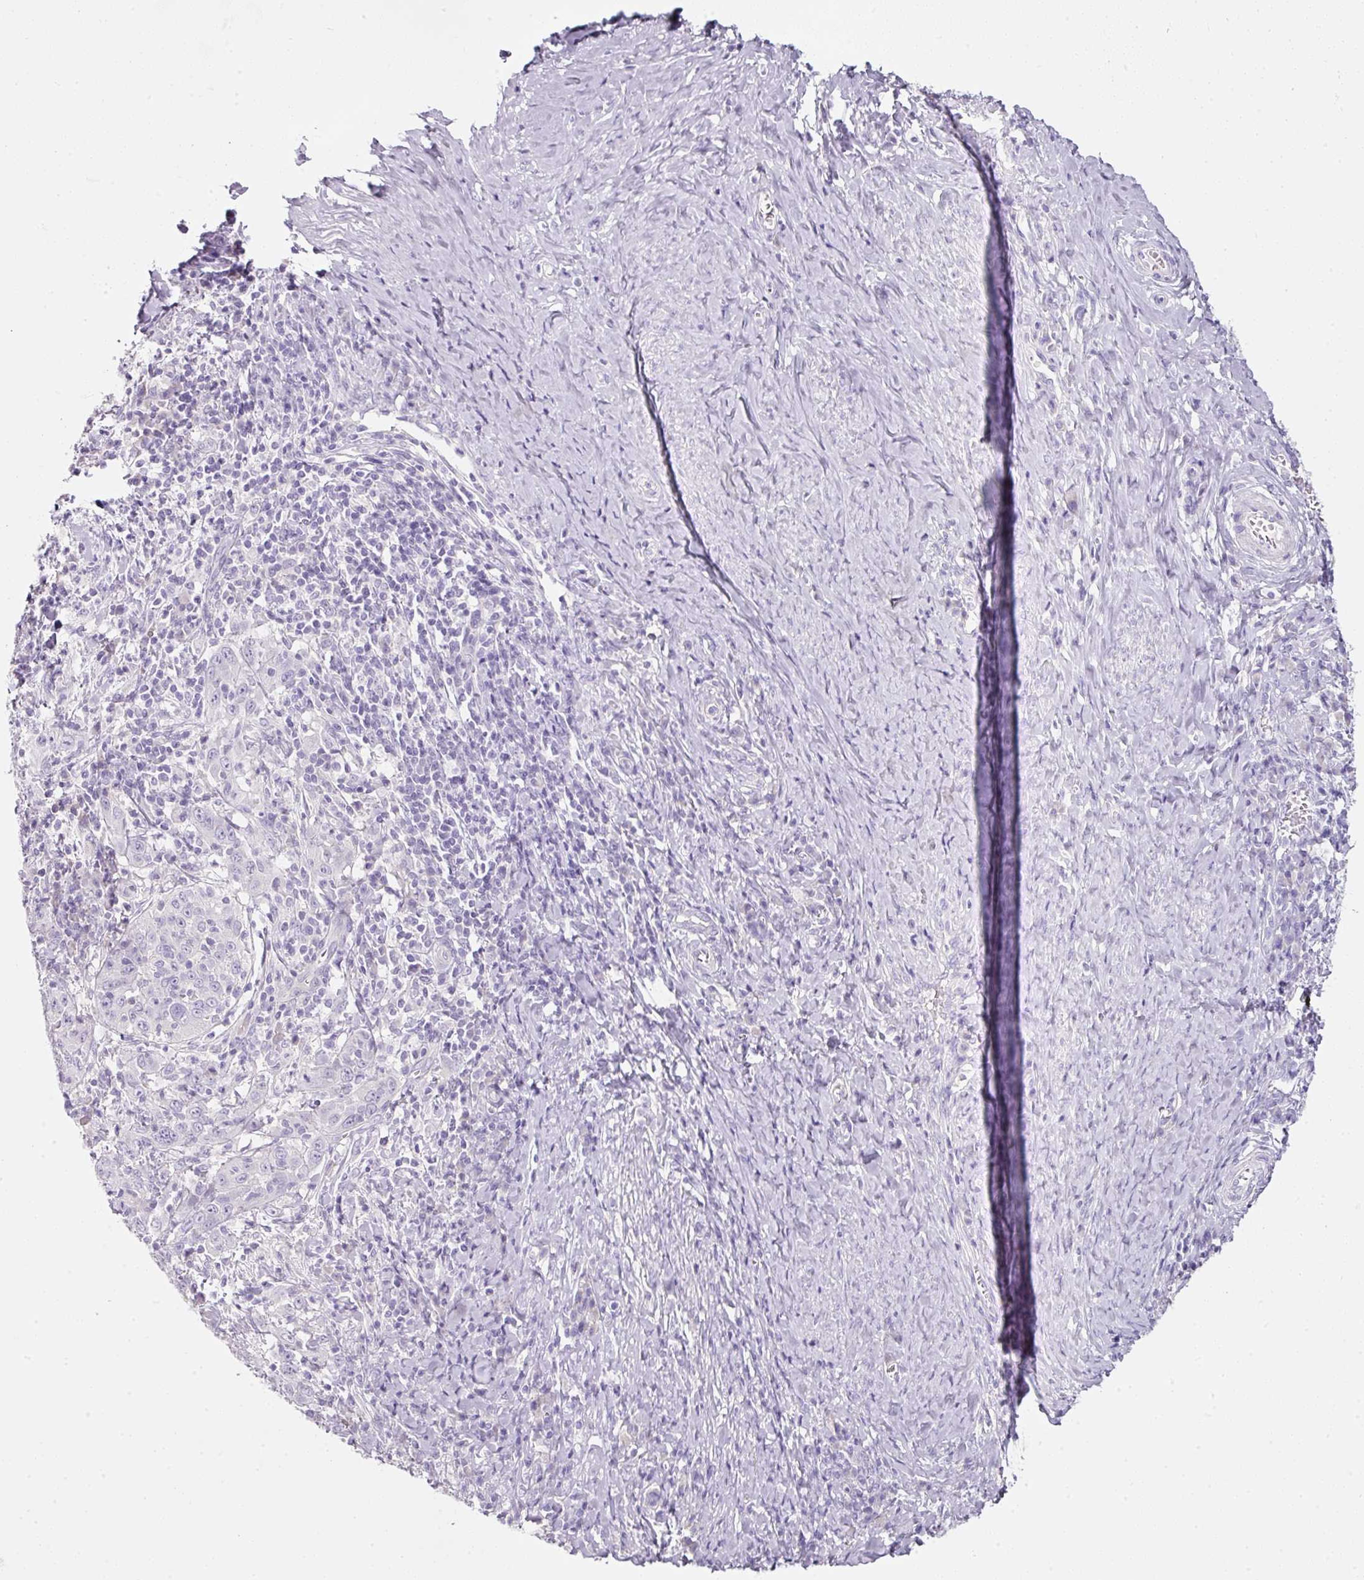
{"staining": {"intensity": "negative", "quantity": "none", "location": "none"}, "tissue": "cervical cancer", "cell_type": "Tumor cells", "image_type": "cancer", "snomed": [{"axis": "morphology", "description": "Squamous cell carcinoma, NOS"}, {"axis": "topography", "description": "Cervix"}], "caption": "Immunohistochemistry (IHC) of human cervical squamous cell carcinoma displays no positivity in tumor cells. The staining was performed using DAB (3,3'-diaminobenzidine) to visualize the protein expression in brown, while the nuclei were stained in blue with hematoxylin (Magnification: 20x).", "gene": "SLC2A2", "patient": {"sex": "female", "age": 46}}